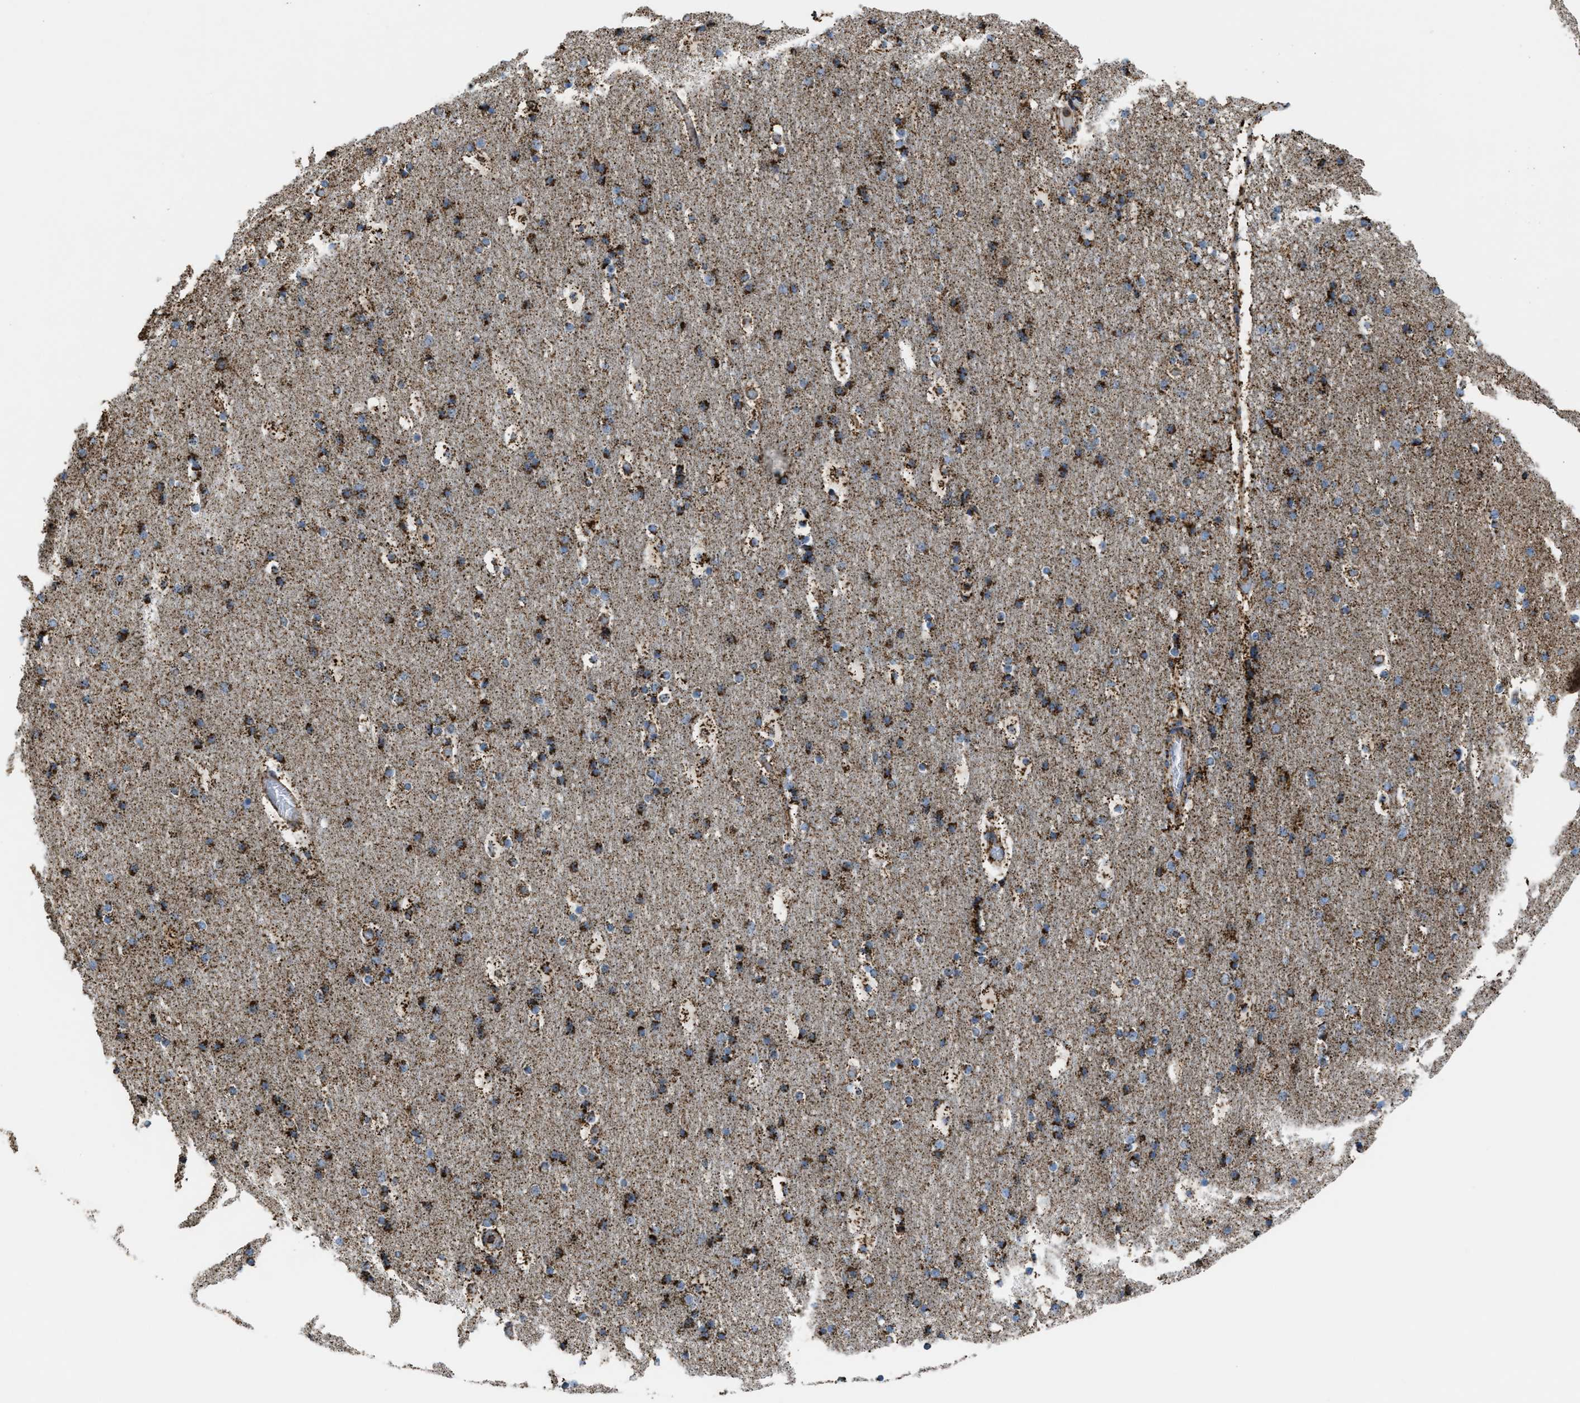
{"staining": {"intensity": "moderate", "quantity": ">75%", "location": "cytoplasmic/membranous"}, "tissue": "cerebral cortex", "cell_type": "Endothelial cells", "image_type": "normal", "snomed": [{"axis": "morphology", "description": "Normal tissue, NOS"}, {"axis": "topography", "description": "Cerebral cortex"}], "caption": "Protein expression analysis of benign human cerebral cortex reveals moderate cytoplasmic/membranous positivity in about >75% of endothelial cells. The protein is stained brown, and the nuclei are stained in blue (DAB IHC with brightfield microscopy, high magnification).", "gene": "ECHS1", "patient": {"sex": "male", "age": 57}}